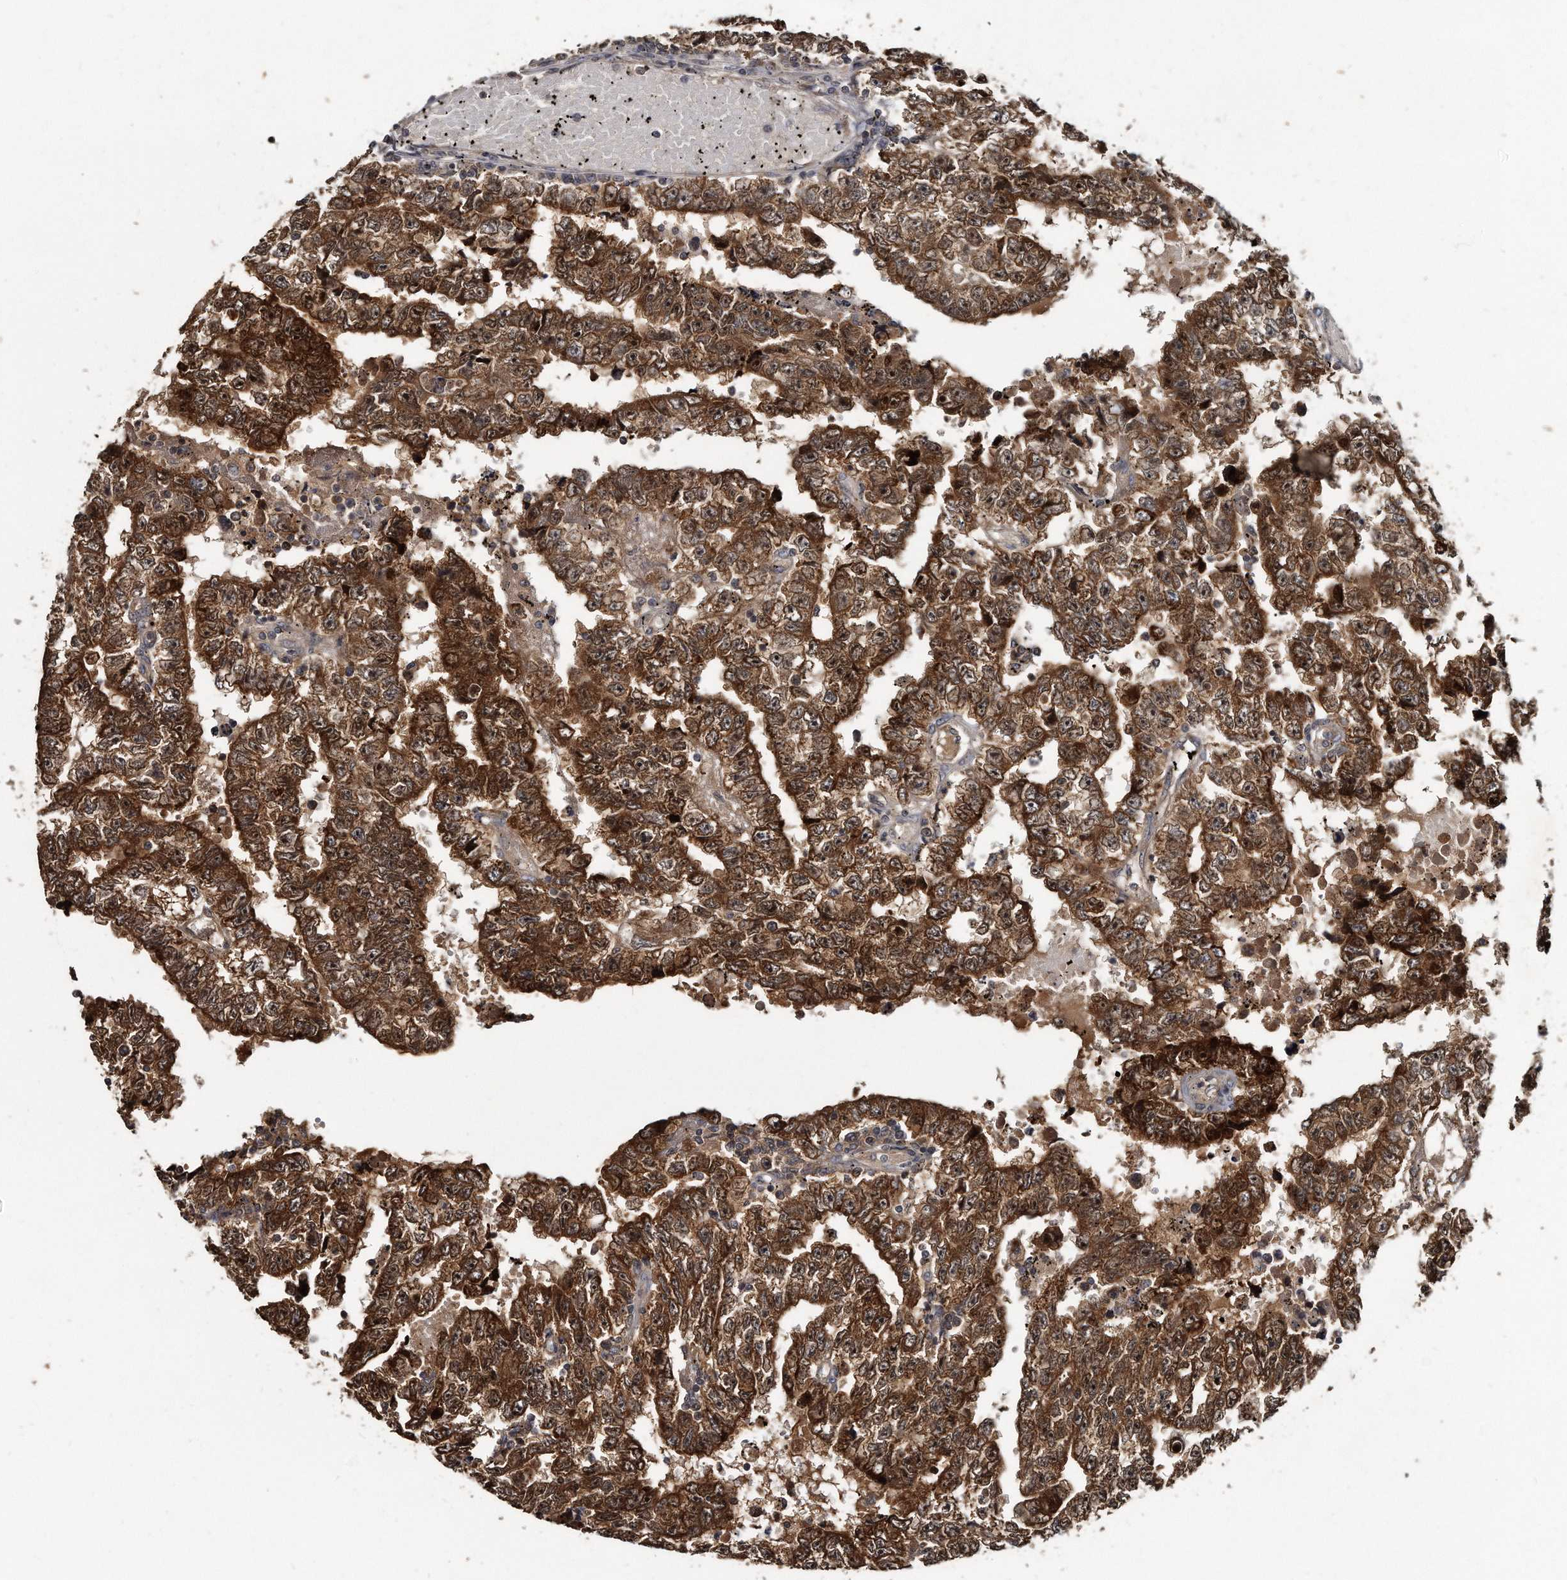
{"staining": {"intensity": "strong", "quantity": ">75%", "location": "cytoplasmic/membranous"}, "tissue": "testis cancer", "cell_type": "Tumor cells", "image_type": "cancer", "snomed": [{"axis": "morphology", "description": "Carcinoma, Embryonal, NOS"}, {"axis": "topography", "description": "Testis"}], "caption": "Testis cancer tissue demonstrates strong cytoplasmic/membranous positivity in approximately >75% of tumor cells", "gene": "FAM136A", "patient": {"sex": "male", "age": 25}}